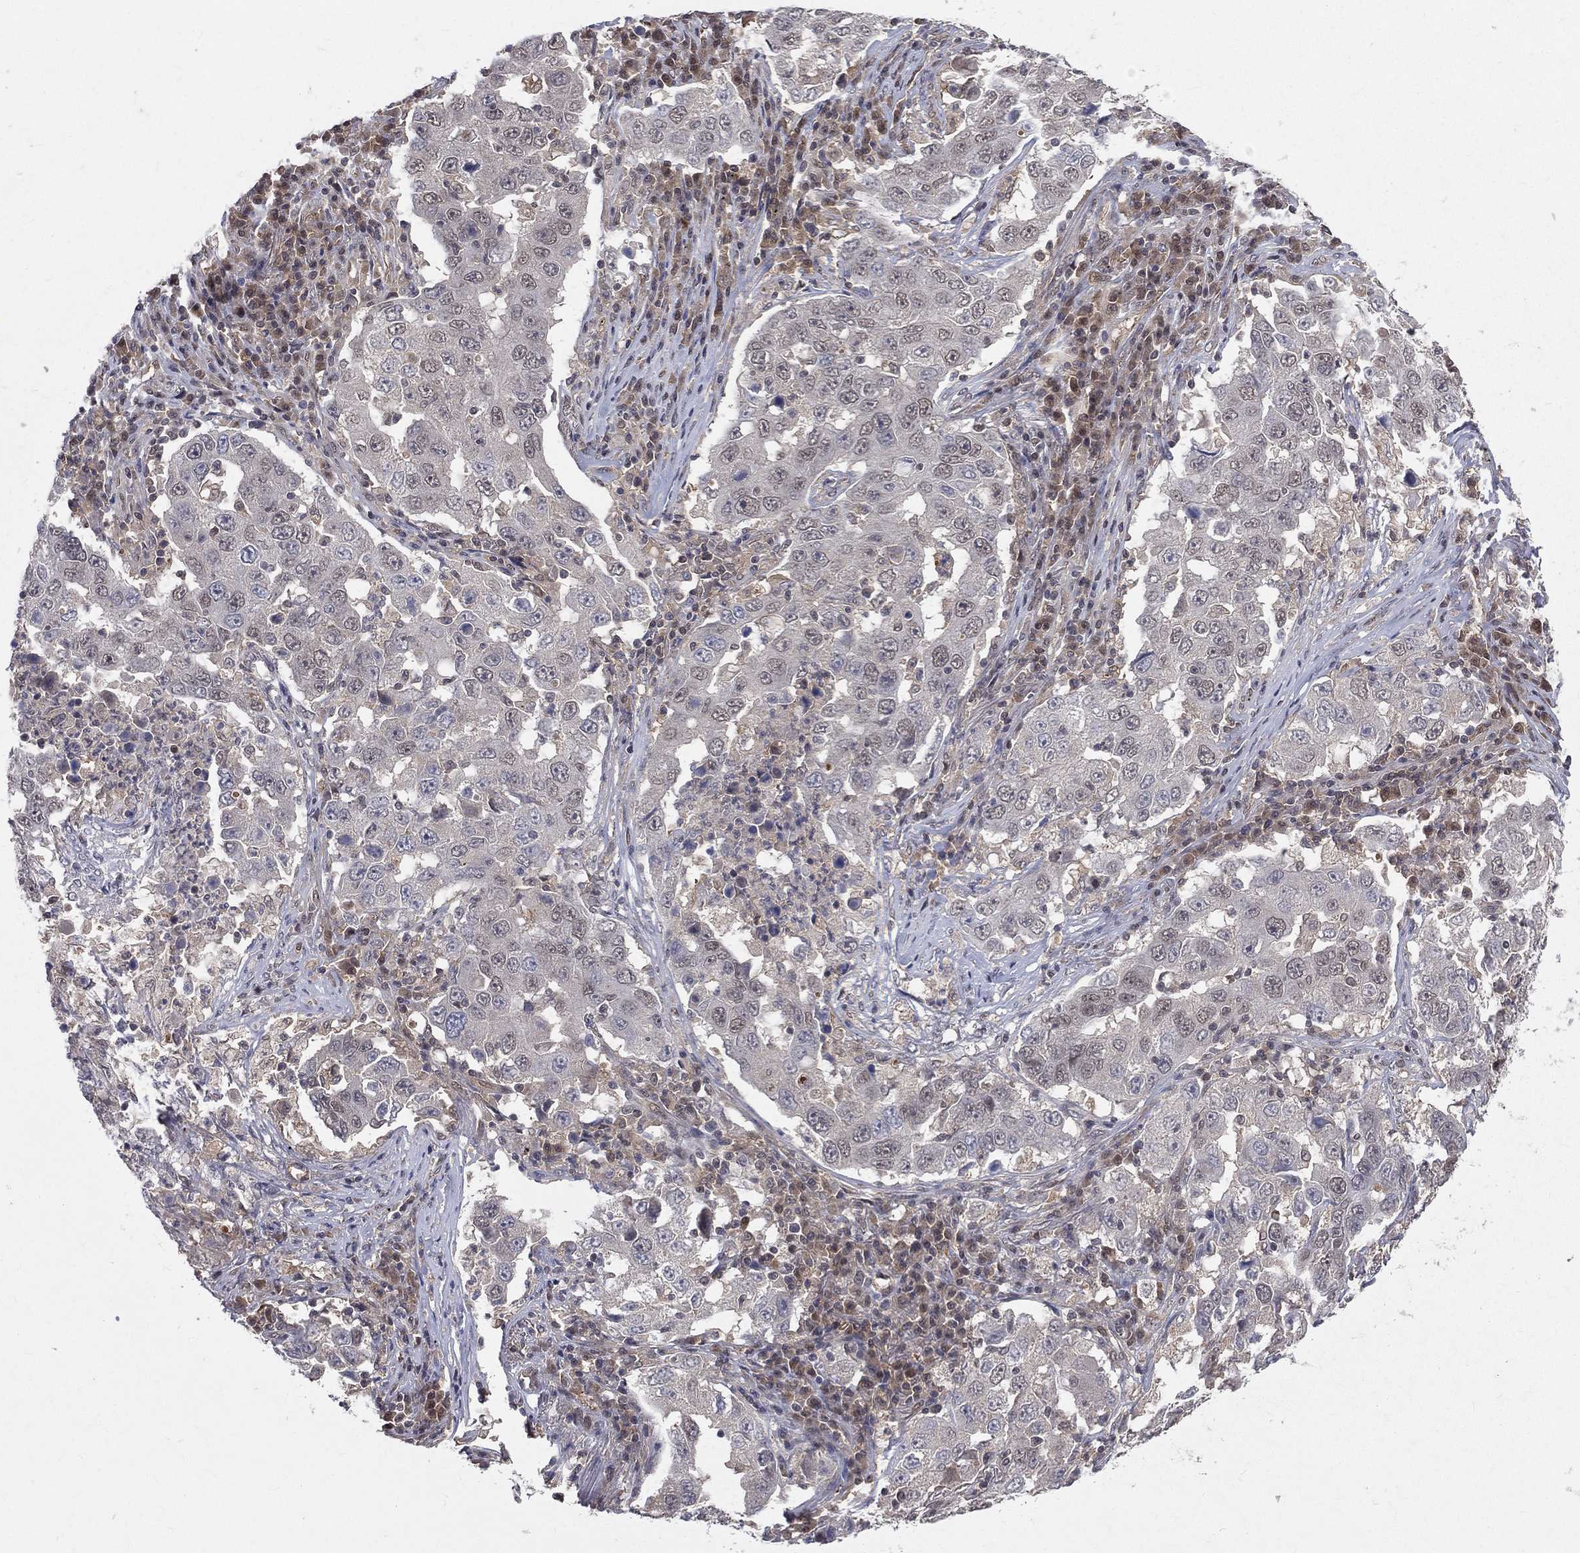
{"staining": {"intensity": "negative", "quantity": "none", "location": "none"}, "tissue": "lung cancer", "cell_type": "Tumor cells", "image_type": "cancer", "snomed": [{"axis": "morphology", "description": "Adenocarcinoma, NOS"}, {"axis": "topography", "description": "Lung"}], "caption": "DAB immunohistochemical staining of human lung cancer (adenocarcinoma) demonstrates no significant positivity in tumor cells.", "gene": "GMPR2", "patient": {"sex": "male", "age": 73}}